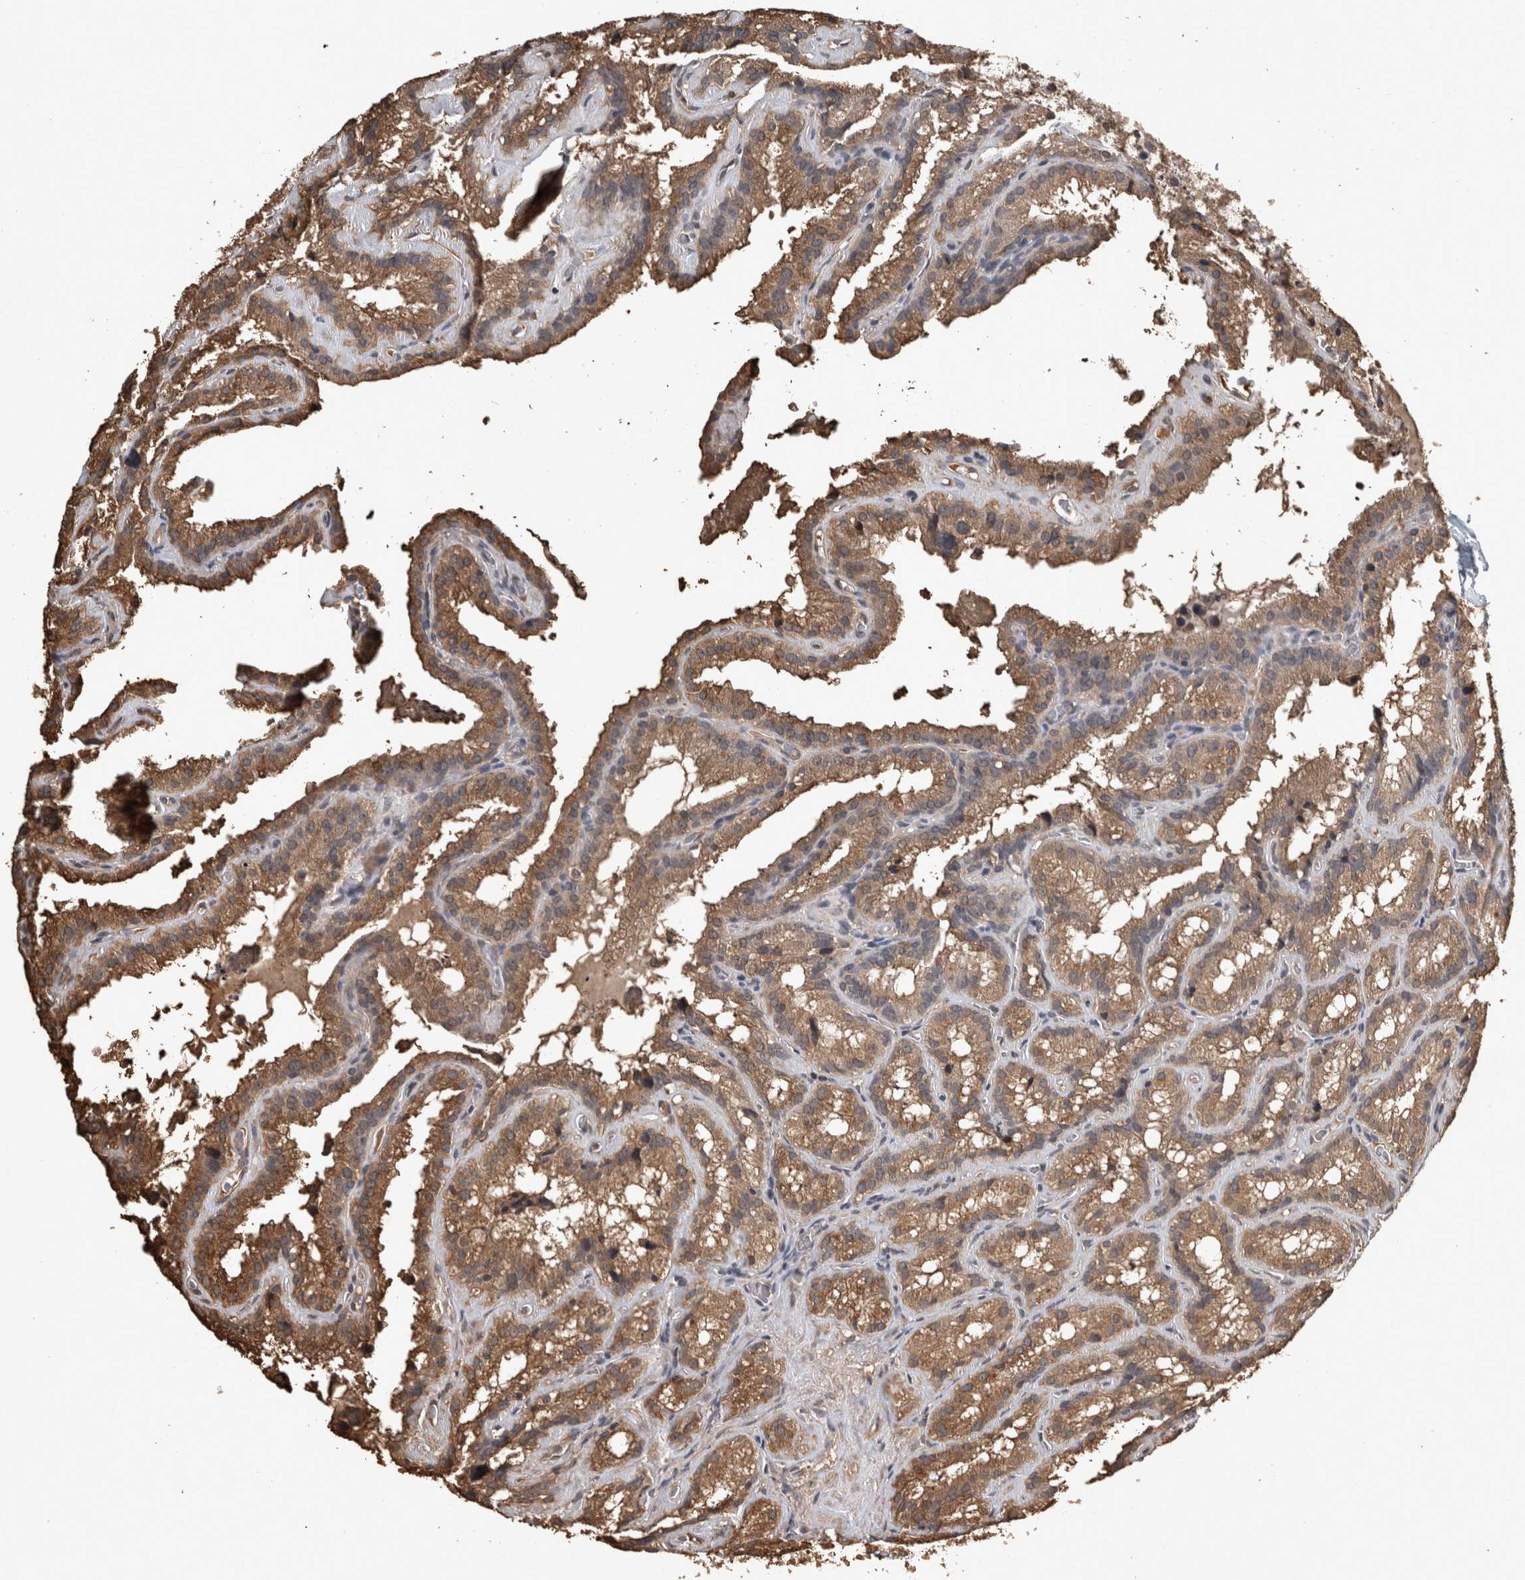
{"staining": {"intensity": "moderate", "quantity": ">75%", "location": "cytoplasmic/membranous"}, "tissue": "seminal vesicle", "cell_type": "Glandular cells", "image_type": "normal", "snomed": [{"axis": "morphology", "description": "Normal tissue, NOS"}, {"axis": "topography", "description": "Prostate"}, {"axis": "topography", "description": "Seminal veicle"}], "caption": "A high-resolution photomicrograph shows immunohistochemistry staining of benign seminal vesicle, which reveals moderate cytoplasmic/membranous positivity in about >75% of glandular cells.", "gene": "FGFRL1", "patient": {"sex": "male", "age": 59}}